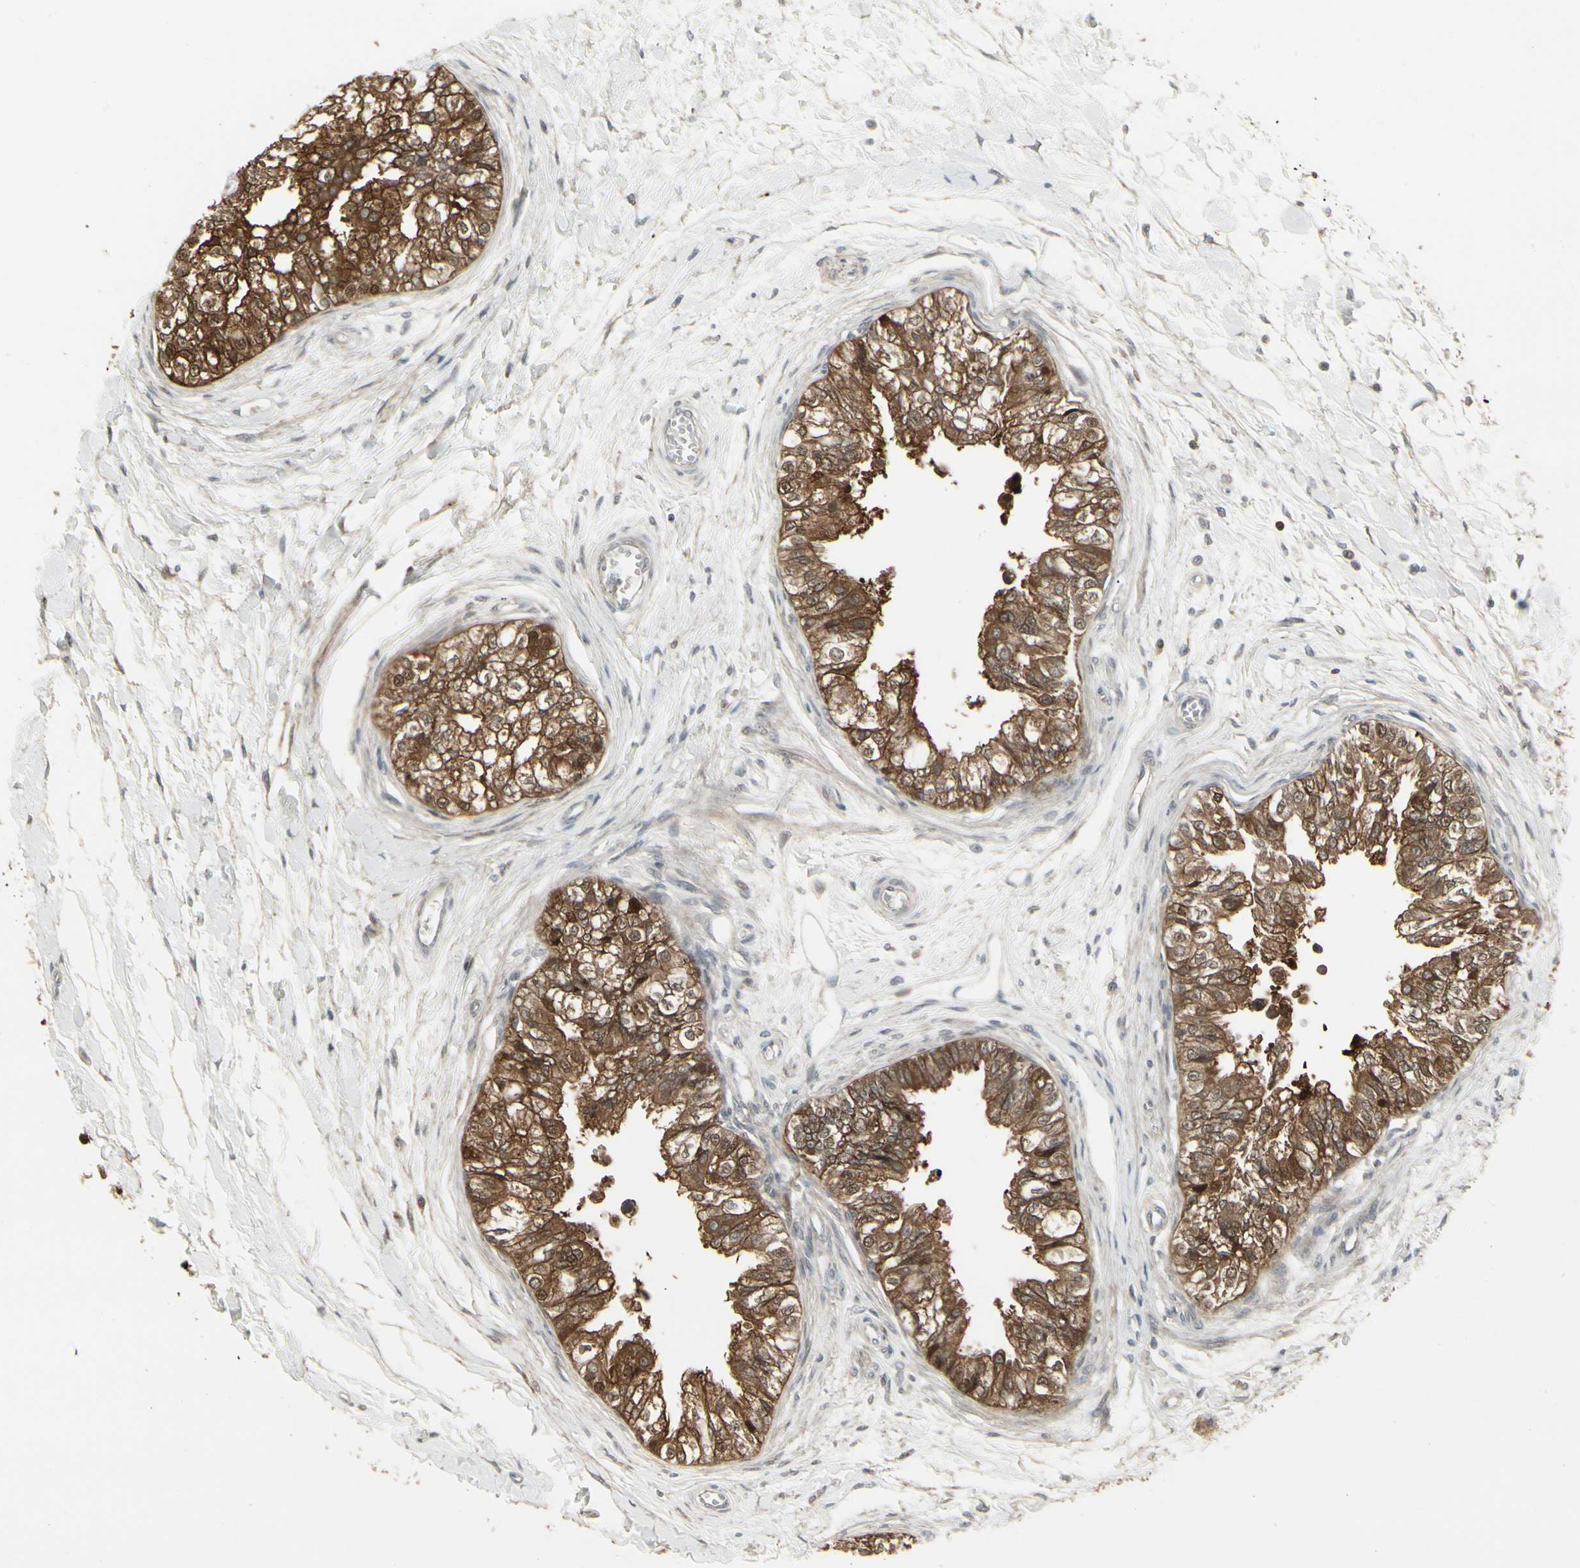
{"staining": {"intensity": "strong", "quantity": ">75%", "location": "cytoplasmic/membranous"}, "tissue": "epididymis", "cell_type": "Glandular cells", "image_type": "normal", "snomed": [{"axis": "morphology", "description": "Normal tissue, NOS"}, {"axis": "morphology", "description": "Adenocarcinoma, metastatic, NOS"}, {"axis": "topography", "description": "Testis"}, {"axis": "topography", "description": "Epididymis"}], "caption": "High-magnification brightfield microscopy of benign epididymis stained with DAB (brown) and counterstained with hematoxylin (blue). glandular cells exhibit strong cytoplasmic/membranous staining is present in about>75% of cells.", "gene": "IGFBP6", "patient": {"sex": "male", "age": 26}}